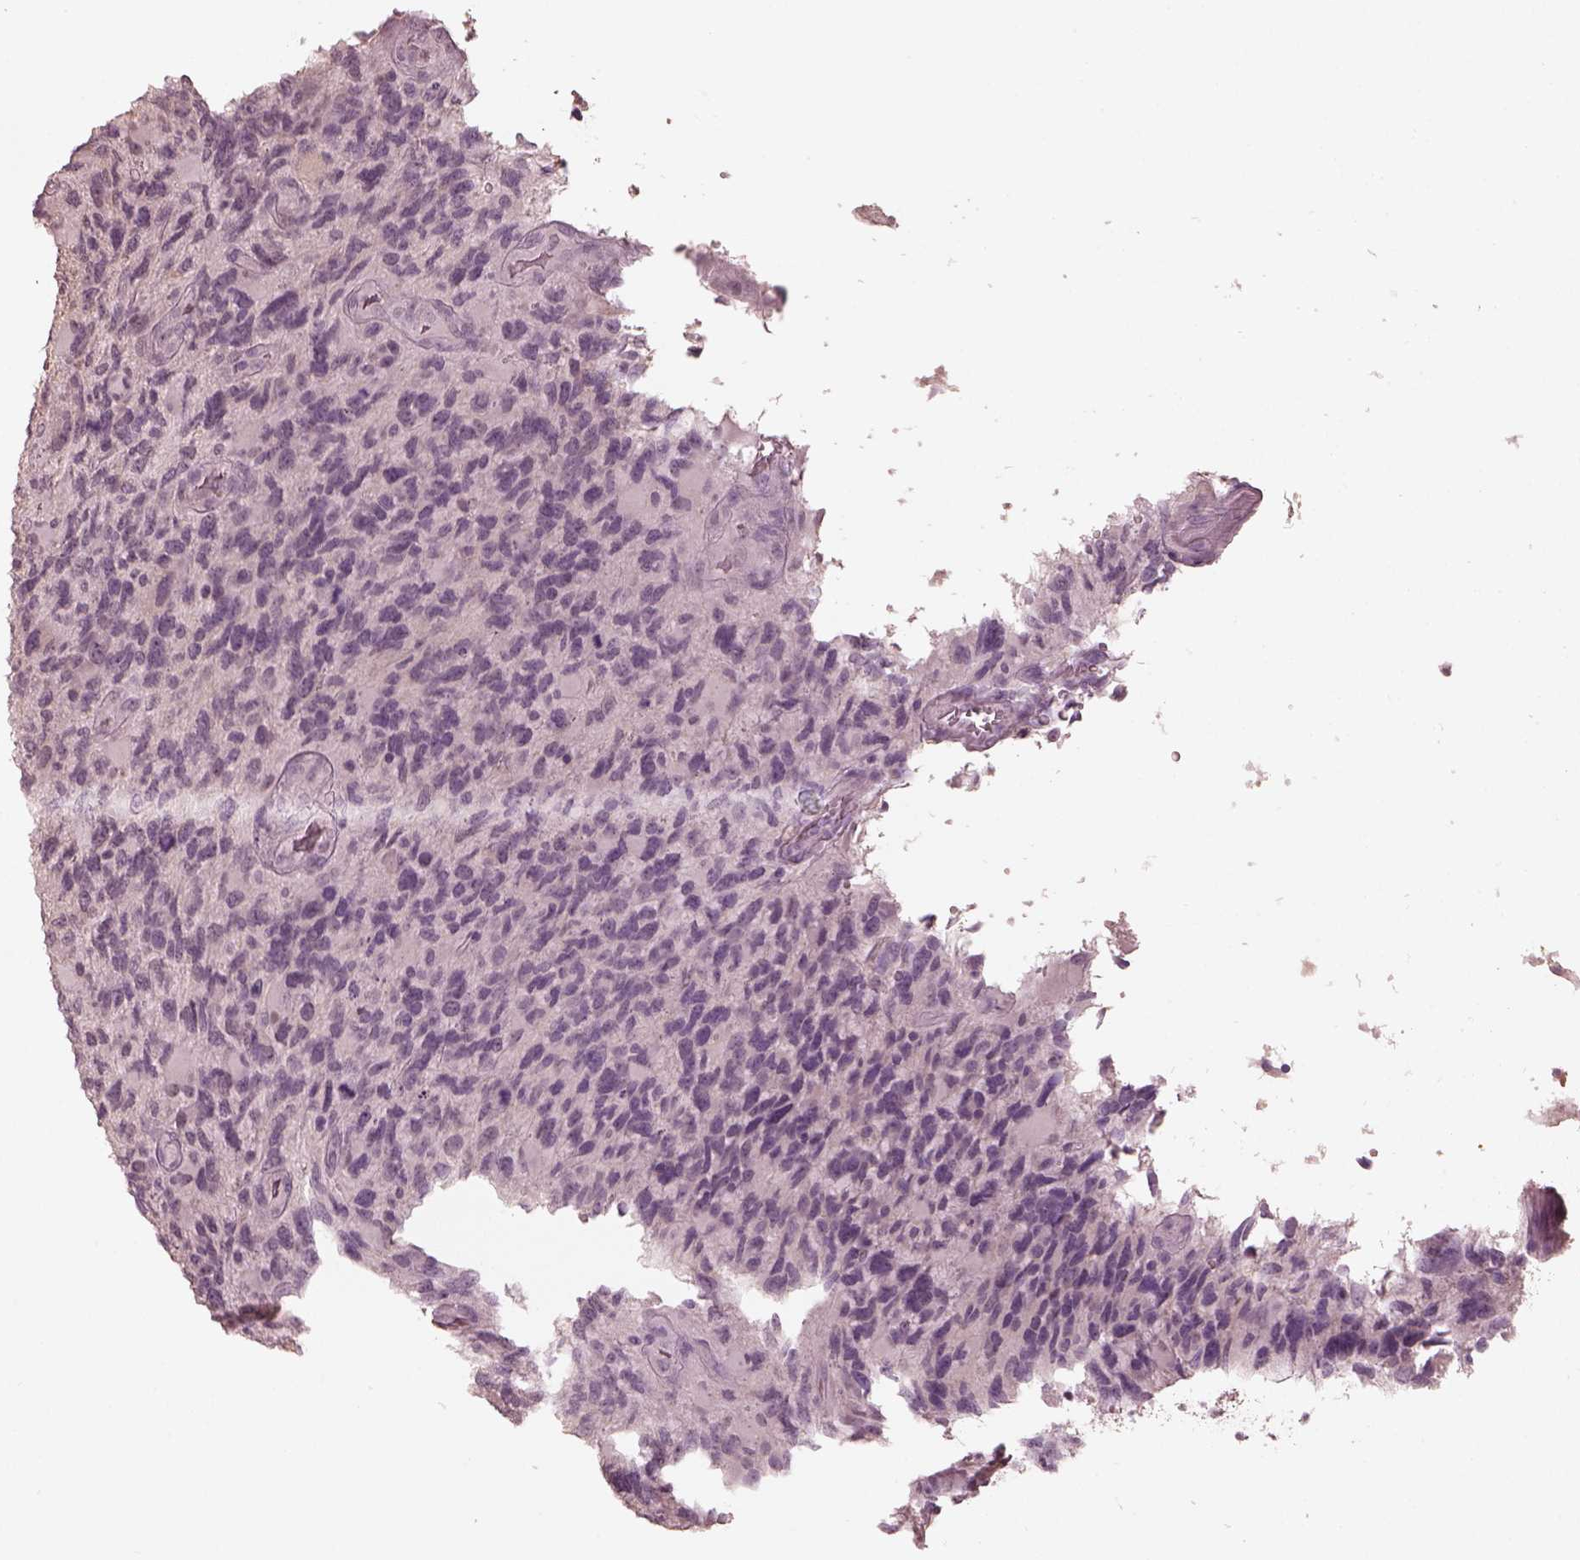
{"staining": {"intensity": "negative", "quantity": "none", "location": "none"}, "tissue": "glioma", "cell_type": "Tumor cells", "image_type": "cancer", "snomed": [{"axis": "morphology", "description": "Glioma, malignant, High grade"}, {"axis": "topography", "description": "Brain"}], "caption": "Histopathology image shows no significant protein positivity in tumor cells of malignant glioma (high-grade).", "gene": "OPTC", "patient": {"sex": "female", "age": 71}}